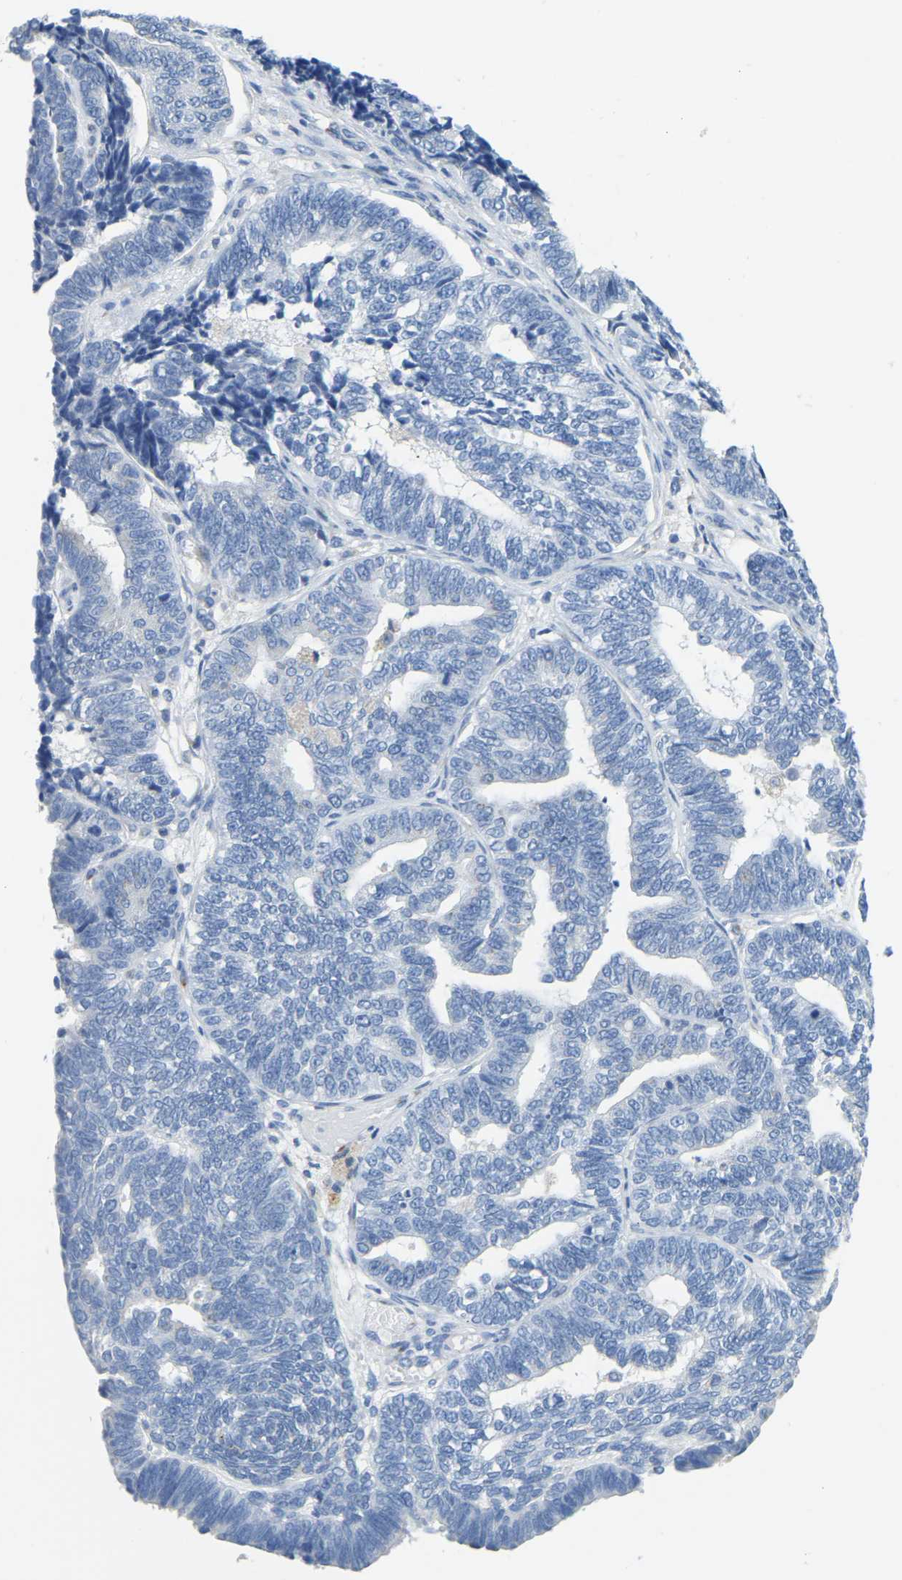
{"staining": {"intensity": "negative", "quantity": "none", "location": "none"}, "tissue": "endometrial cancer", "cell_type": "Tumor cells", "image_type": "cancer", "snomed": [{"axis": "morphology", "description": "Adenocarcinoma, NOS"}, {"axis": "topography", "description": "Endometrium"}], "caption": "IHC histopathology image of human adenocarcinoma (endometrial) stained for a protein (brown), which exhibits no expression in tumor cells.", "gene": "FAM174A", "patient": {"sex": "female", "age": 70}}